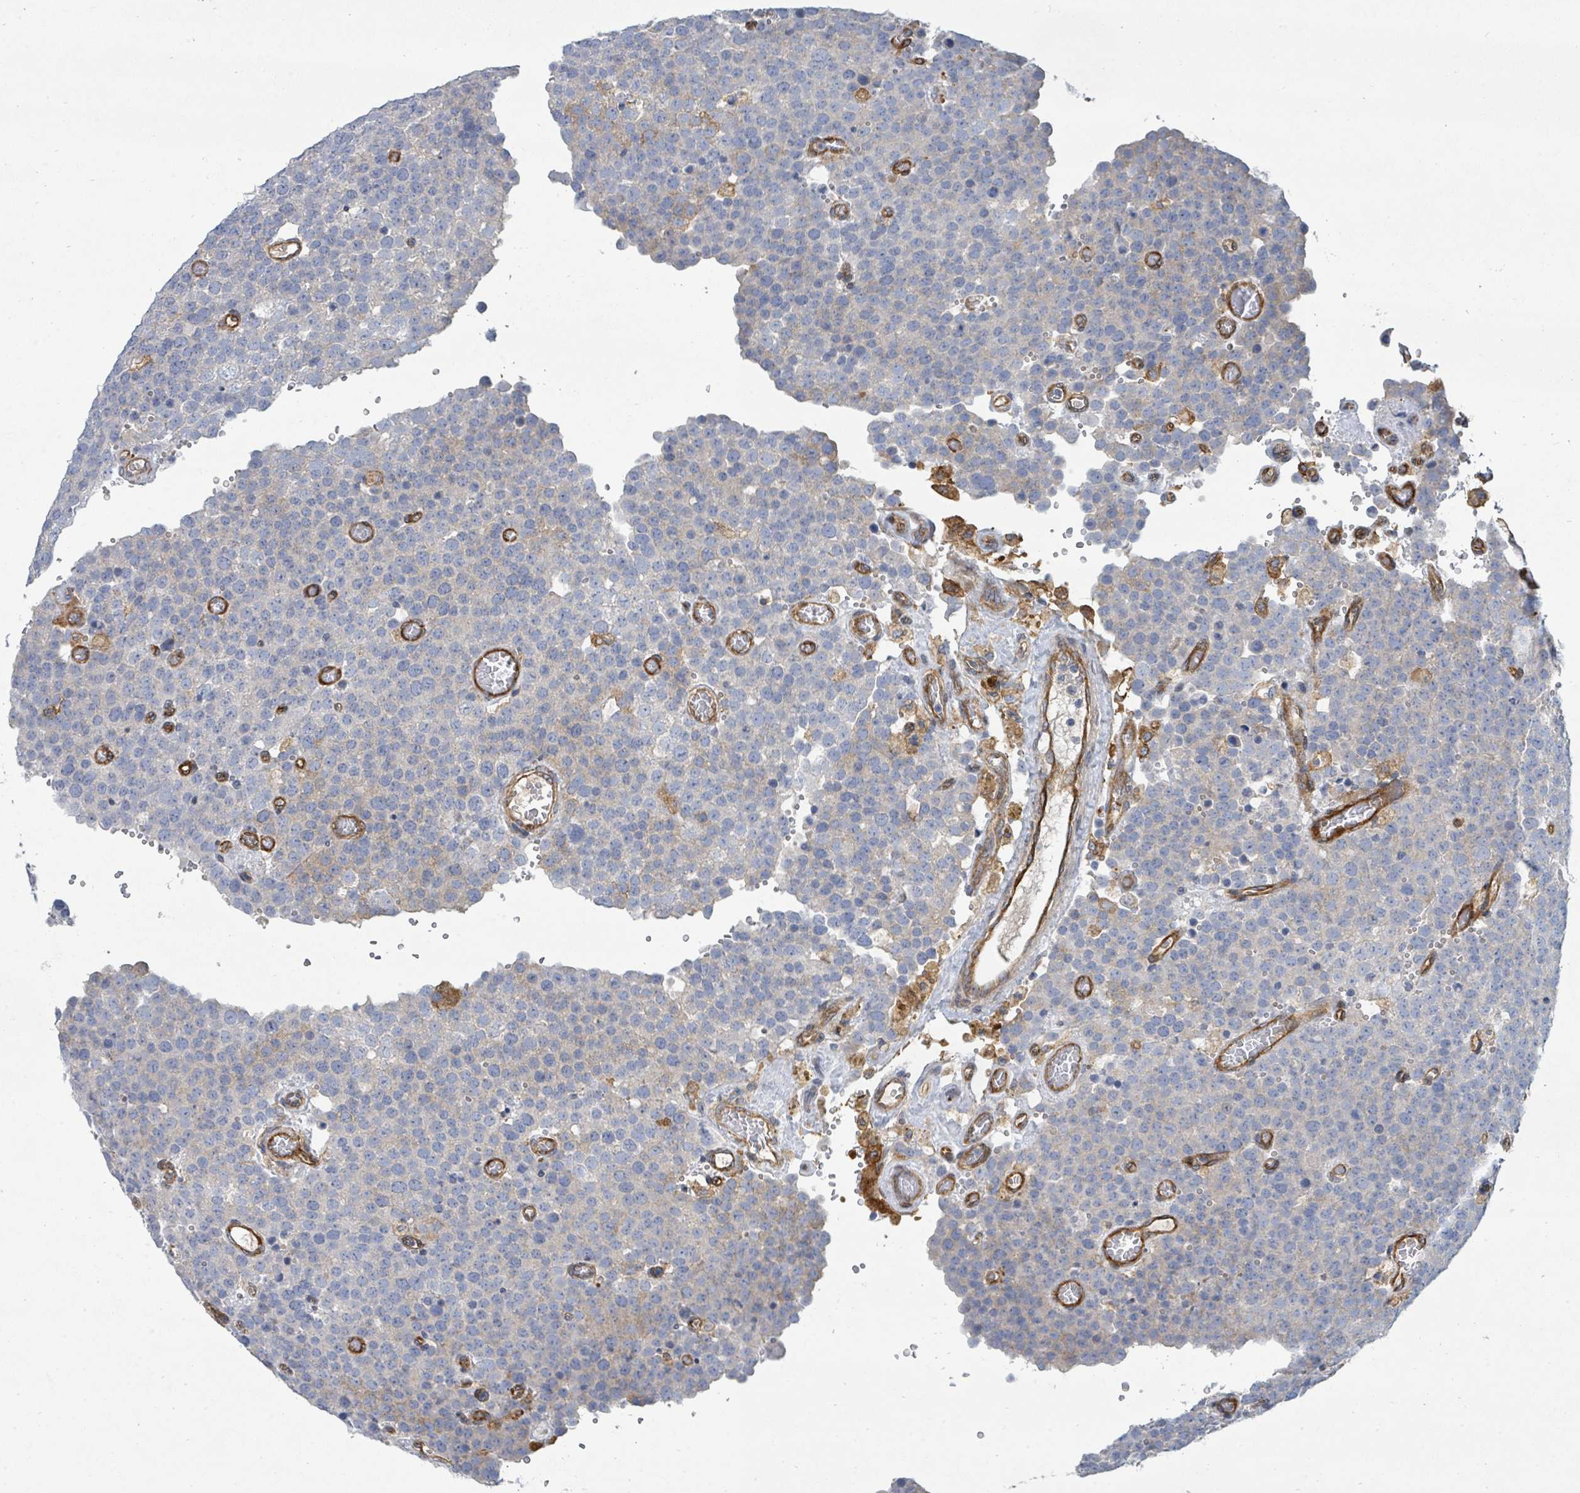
{"staining": {"intensity": "negative", "quantity": "none", "location": "none"}, "tissue": "testis cancer", "cell_type": "Tumor cells", "image_type": "cancer", "snomed": [{"axis": "morphology", "description": "Normal tissue, NOS"}, {"axis": "morphology", "description": "Seminoma, NOS"}, {"axis": "topography", "description": "Testis"}], "caption": "High power microscopy histopathology image of an immunohistochemistry (IHC) photomicrograph of seminoma (testis), revealing no significant staining in tumor cells. The staining is performed using DAB brown chromogen with nuclei counter-stained in using hematoxylin.", "gene": "IFIT1", "patient": {"sex": "male", "age": 71}}